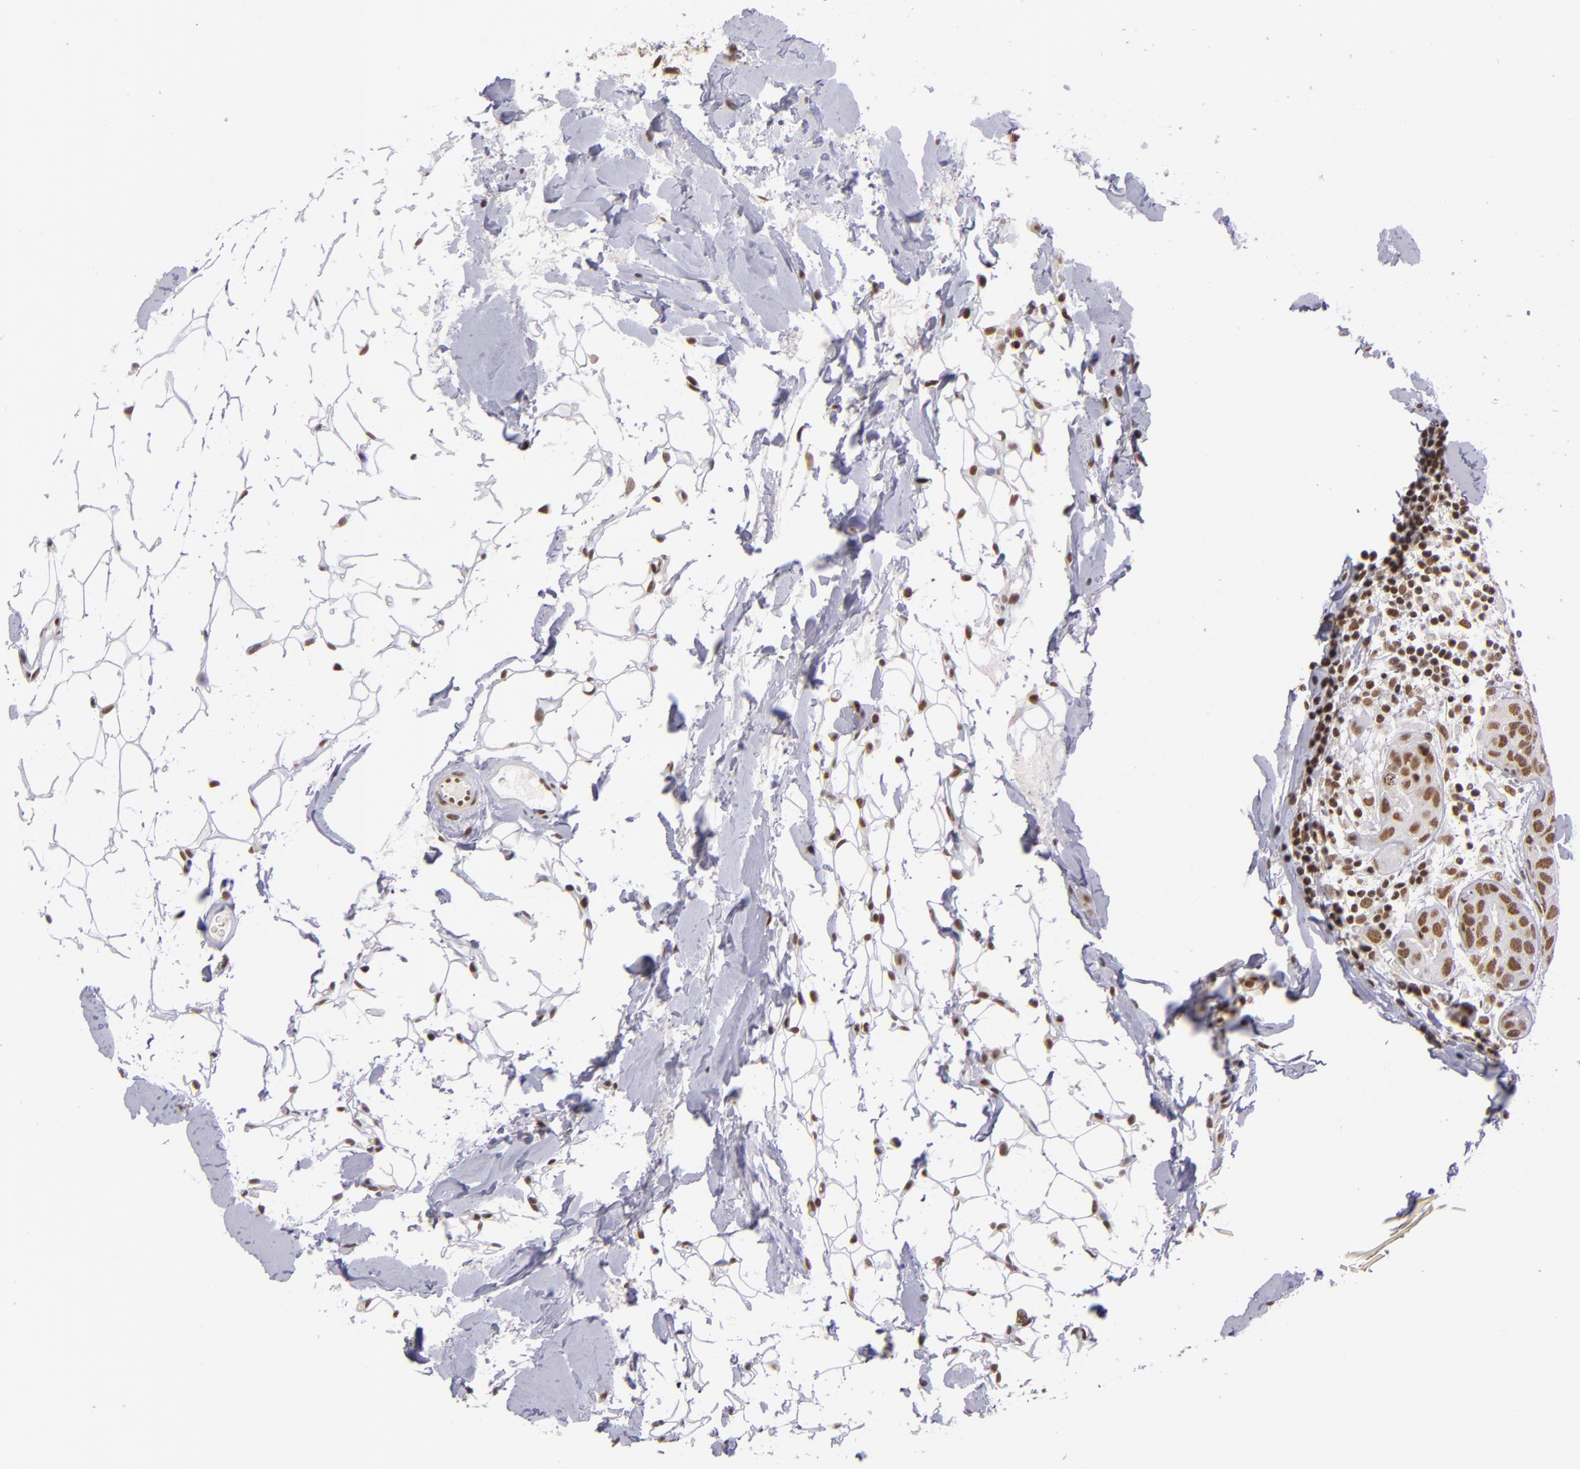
{"staining": {"intensity": "moderate", "quantity": ">75%", "location": "nuclear"}, "tissue": "breast cancer", "cell_type": "Tumor cells", "image_type": "cancer", "snomed": [{"axis": "morphology", "description": "Duct carcinoma"}, {"axis": "topography", "description": "Breast"}], "caption": "A micrograph of invasive ductal carcinoma (breast) stained for a protein shows moderate nuclear brown staining in tumor cells.", "gene": "ZNF148", "patient": {"sex": "female", "age": 24}}